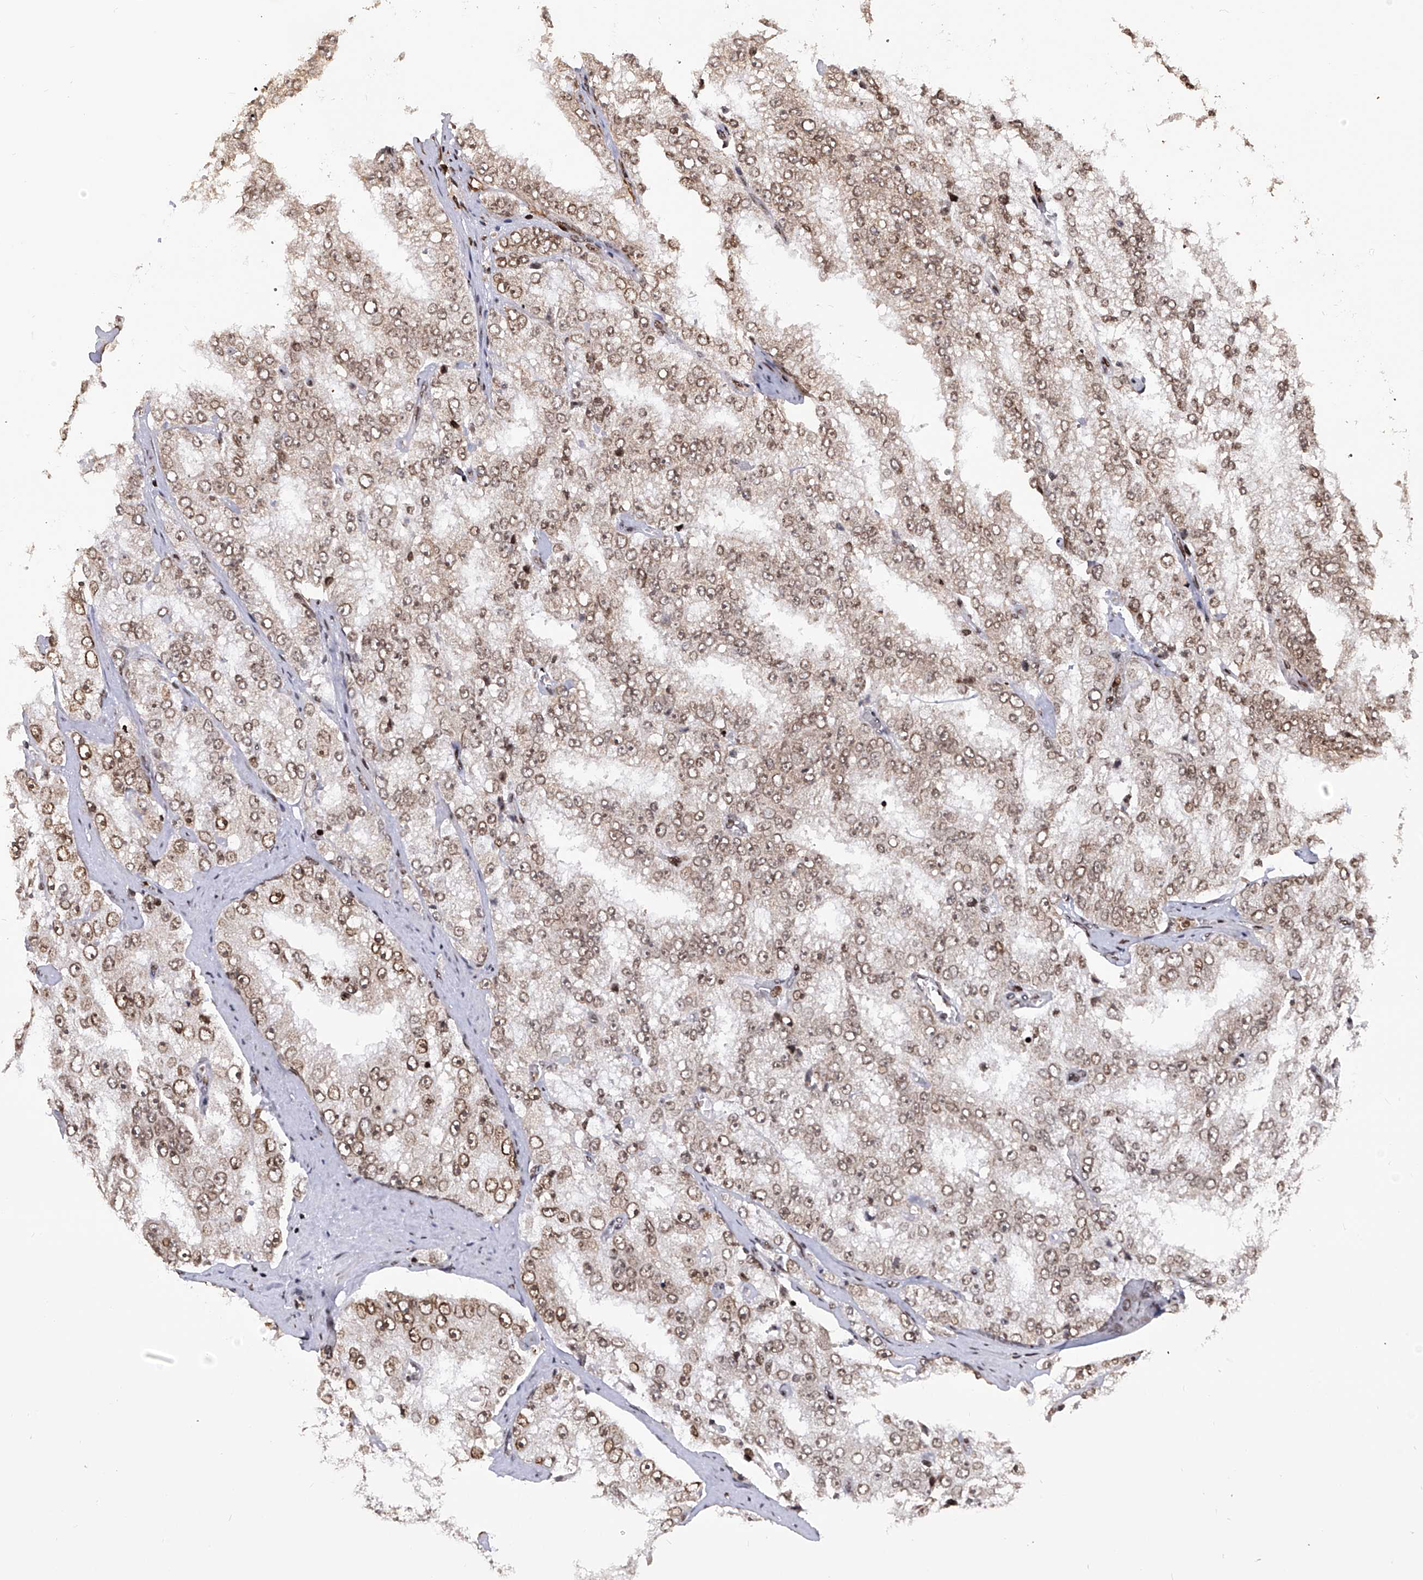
{"staining": {"intensity": "moderate", "quantity": ">75%", "location": "nuclear"}, "tissue": "prostate cancer", "cell_type": "Tumor cells", "image_type": "cancer", "snomed": [{"axis": "morphology", "description": "Adenocarcinoma, High grade"}, {"axis": "topography", "description": "Prostate"}], "caption": "There is medium levels of moderate nuclear expression in tumor cells of prostate cancer (high-grade adenocarcinoma), as demonstrated by immunohistochemical staining (brown color).", "gene": "PAK1IP1", "patient": {"sex": "male", "age": 58}}